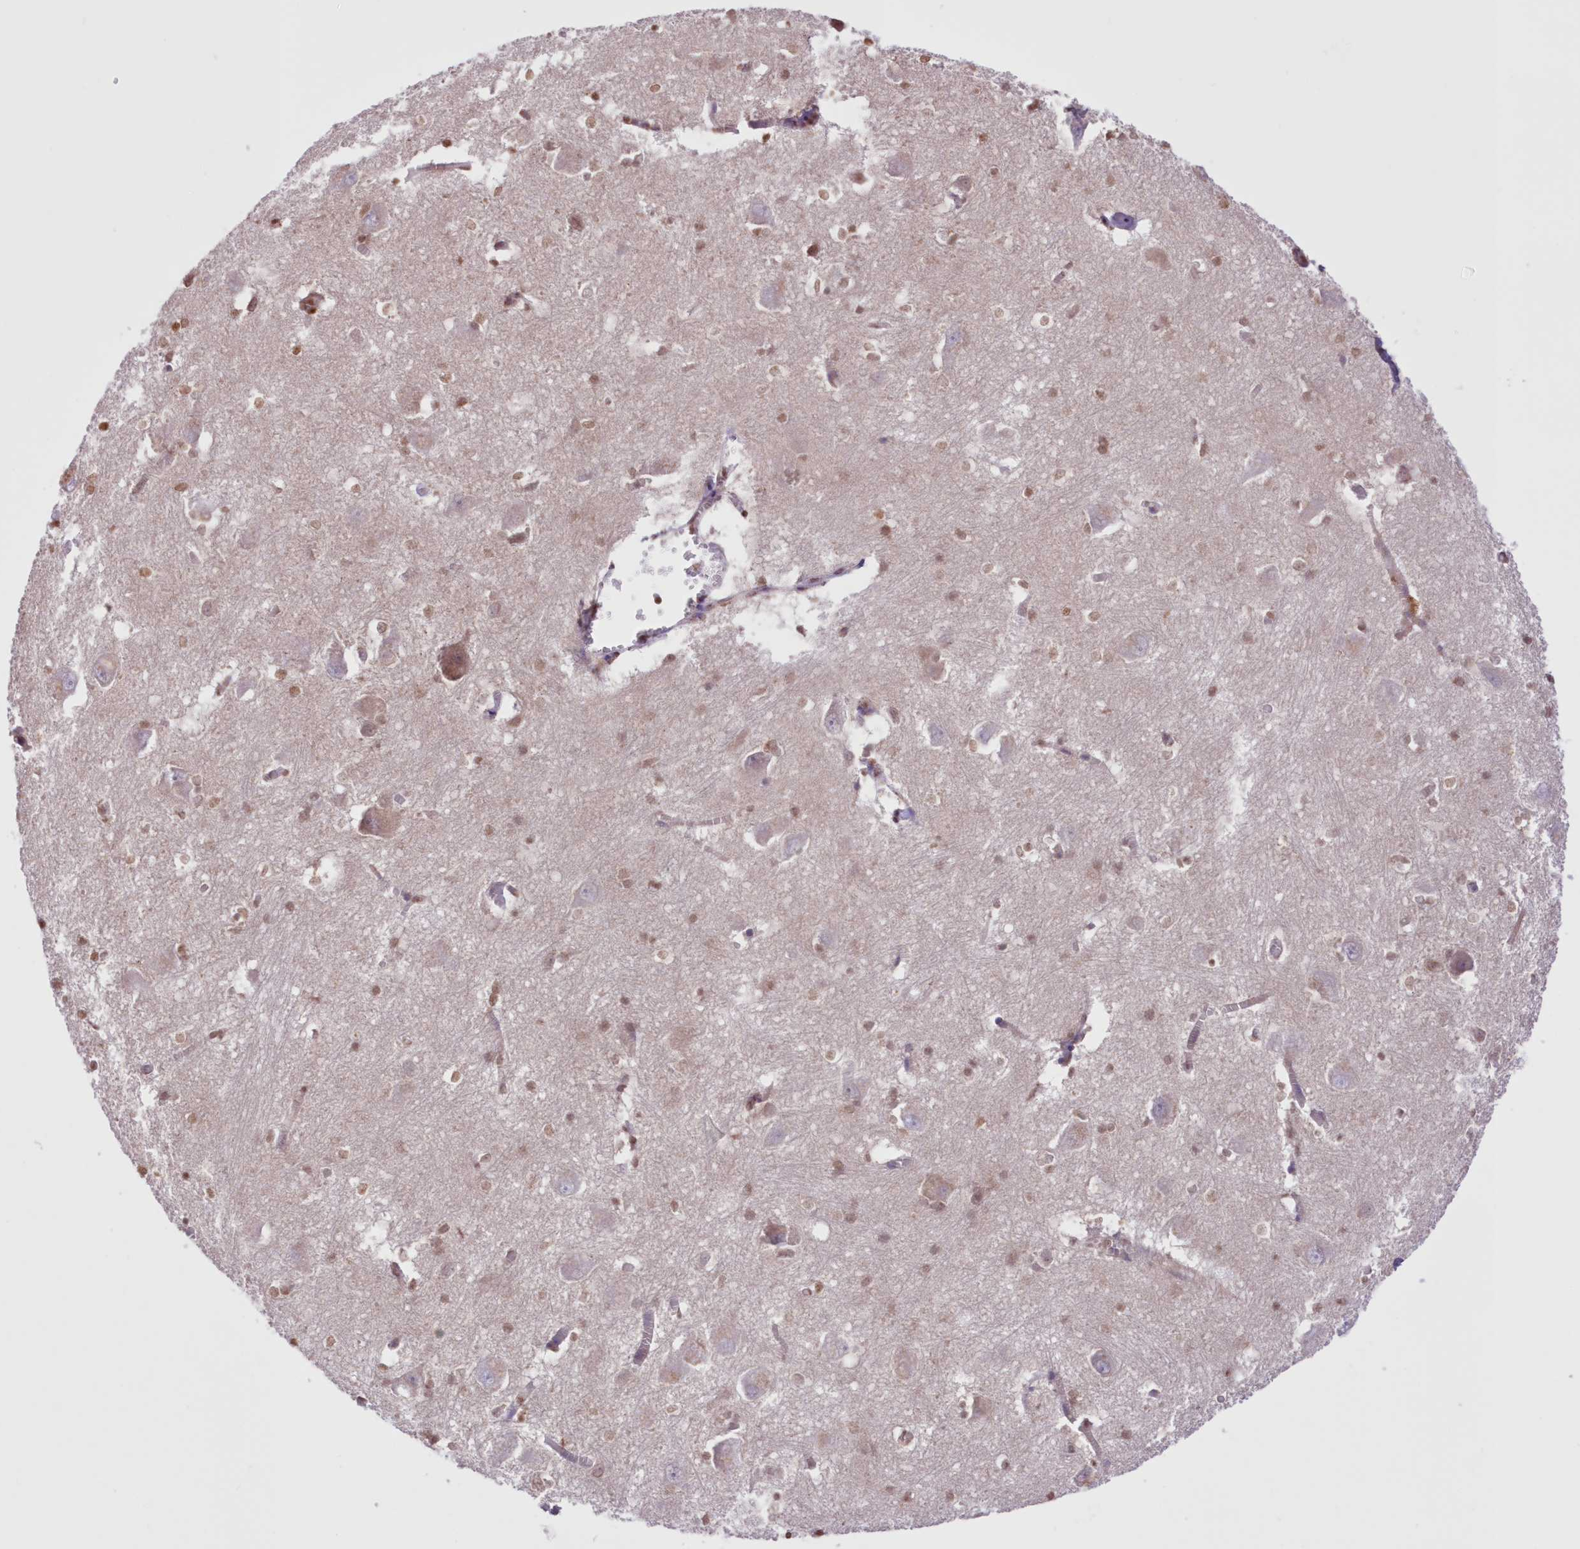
{"staining": {"intensity": "moderate", "quantity": "25%-75%", "location": "nuclear"}, "tissue": "caudate", "cell_type": "Glial cells", "image_type": "normal", "snomed": [{"axis": "morphology", "description": "Normal tissue, NOS"}, {"axis": "topography", "description": "Lateral ventricle wall"}], "caption": "IHC image of benign caudate stained for a protein (brown), which reveals medium levels of moderate nuclear expression in about 25%-75% of glial cells.", "gene": "FCHO2", "patient": {"sex": "male", "age": 37}}